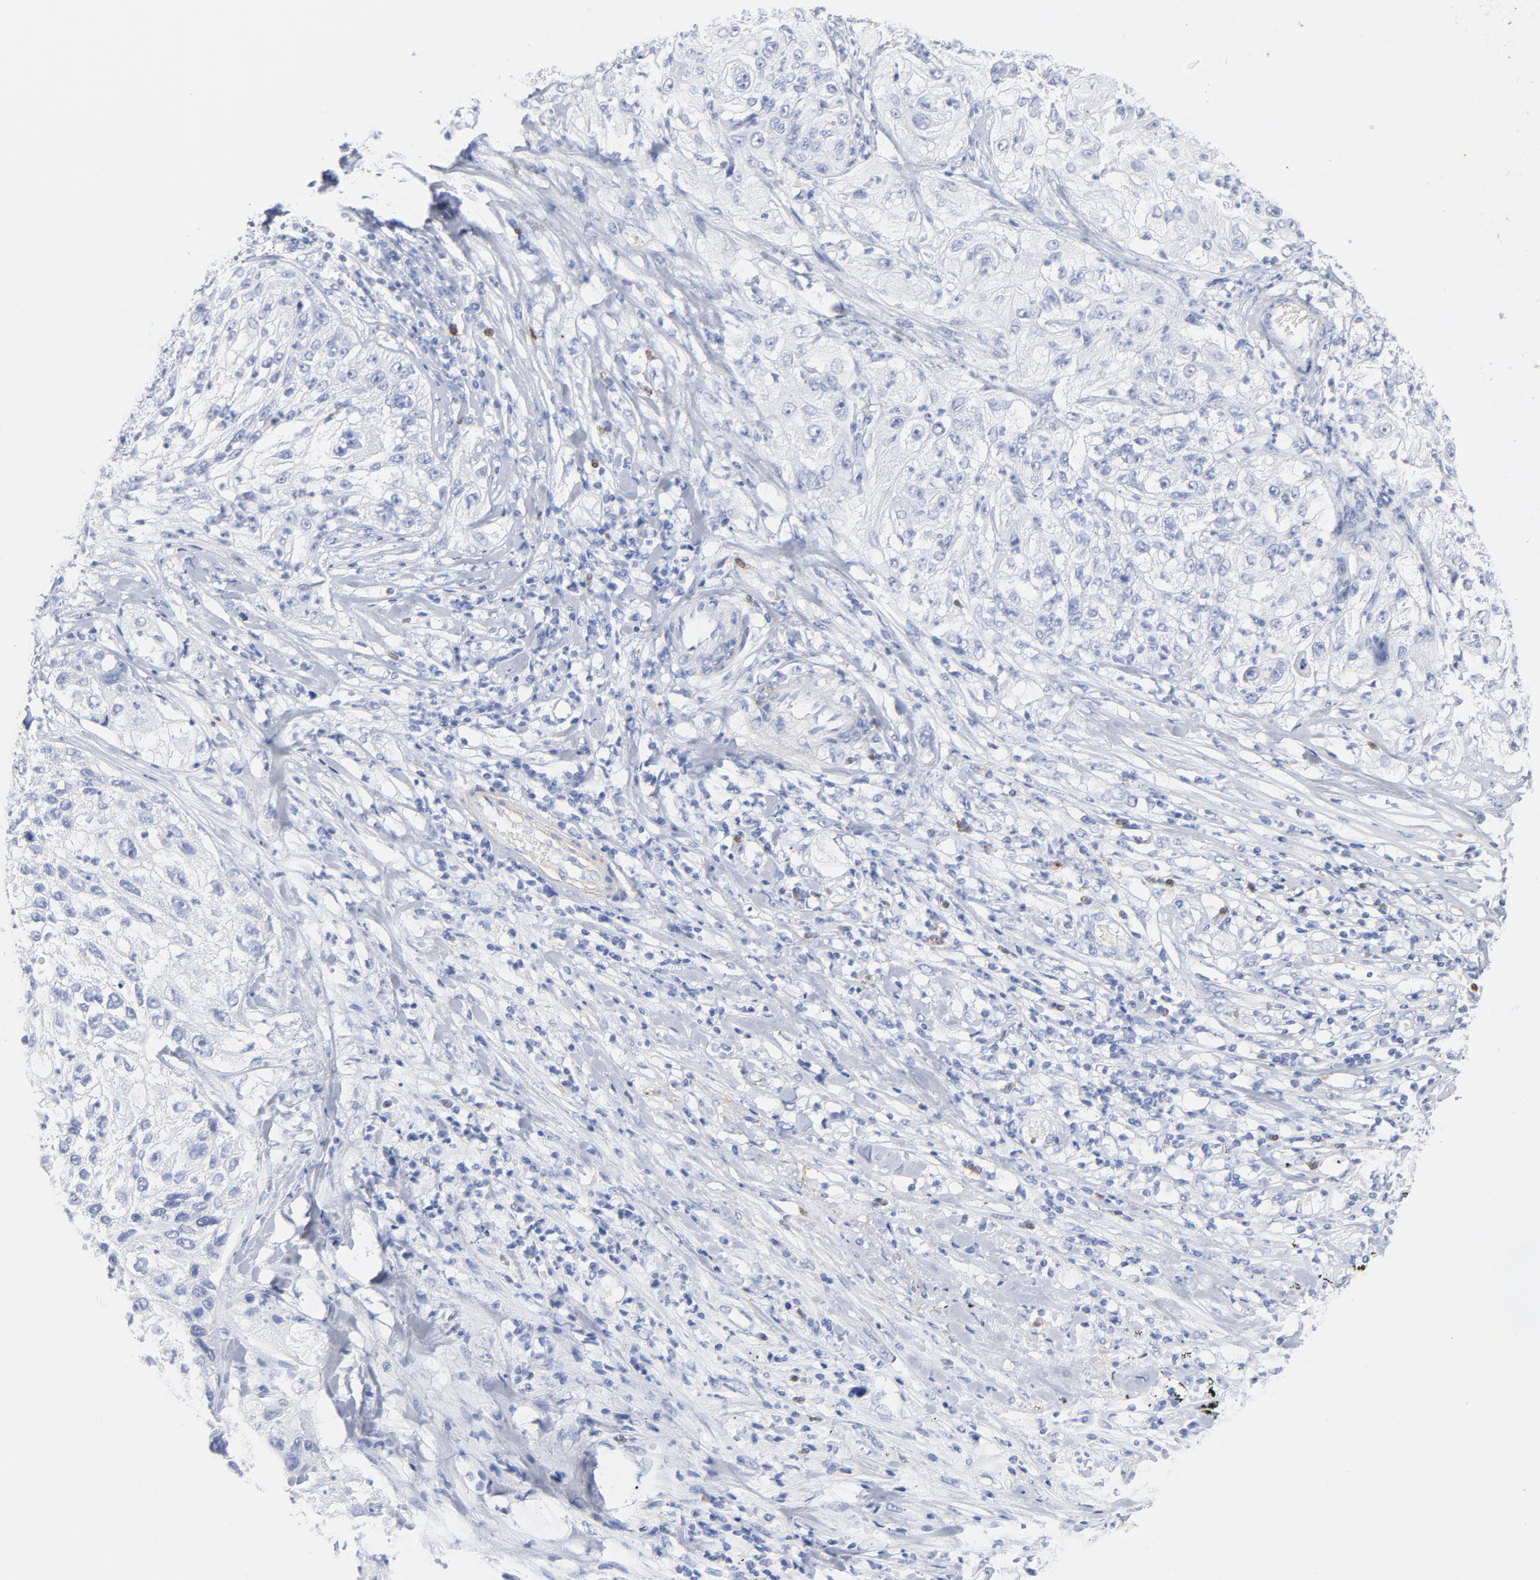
{"staining": {"intensity": "negative", "quantity": "none", "location": "none"}, "tissue": "lung cancer", "cell_type": "Tumor cells", "image_type": "cancer", "snomed": [{"axis": "morphology", "description": "Inflammation, NOS"}, {"axis": "morphology", "description": "Squamous cell carcinoma, NOS"}, {"axis": "topography", "description": "Lymph node"}, {"axis": "topography", "description": "Soft tissue"}, {"axis": "topography", "description": "Lung"}], "caption": "High power microscopy histopathology image of an immunohistochemistry histopathology image of lung cancer, revealing no significant staining in tumor cells.", "gene": "AGTR1", "patient": {"sex": "male", "age": 66}}